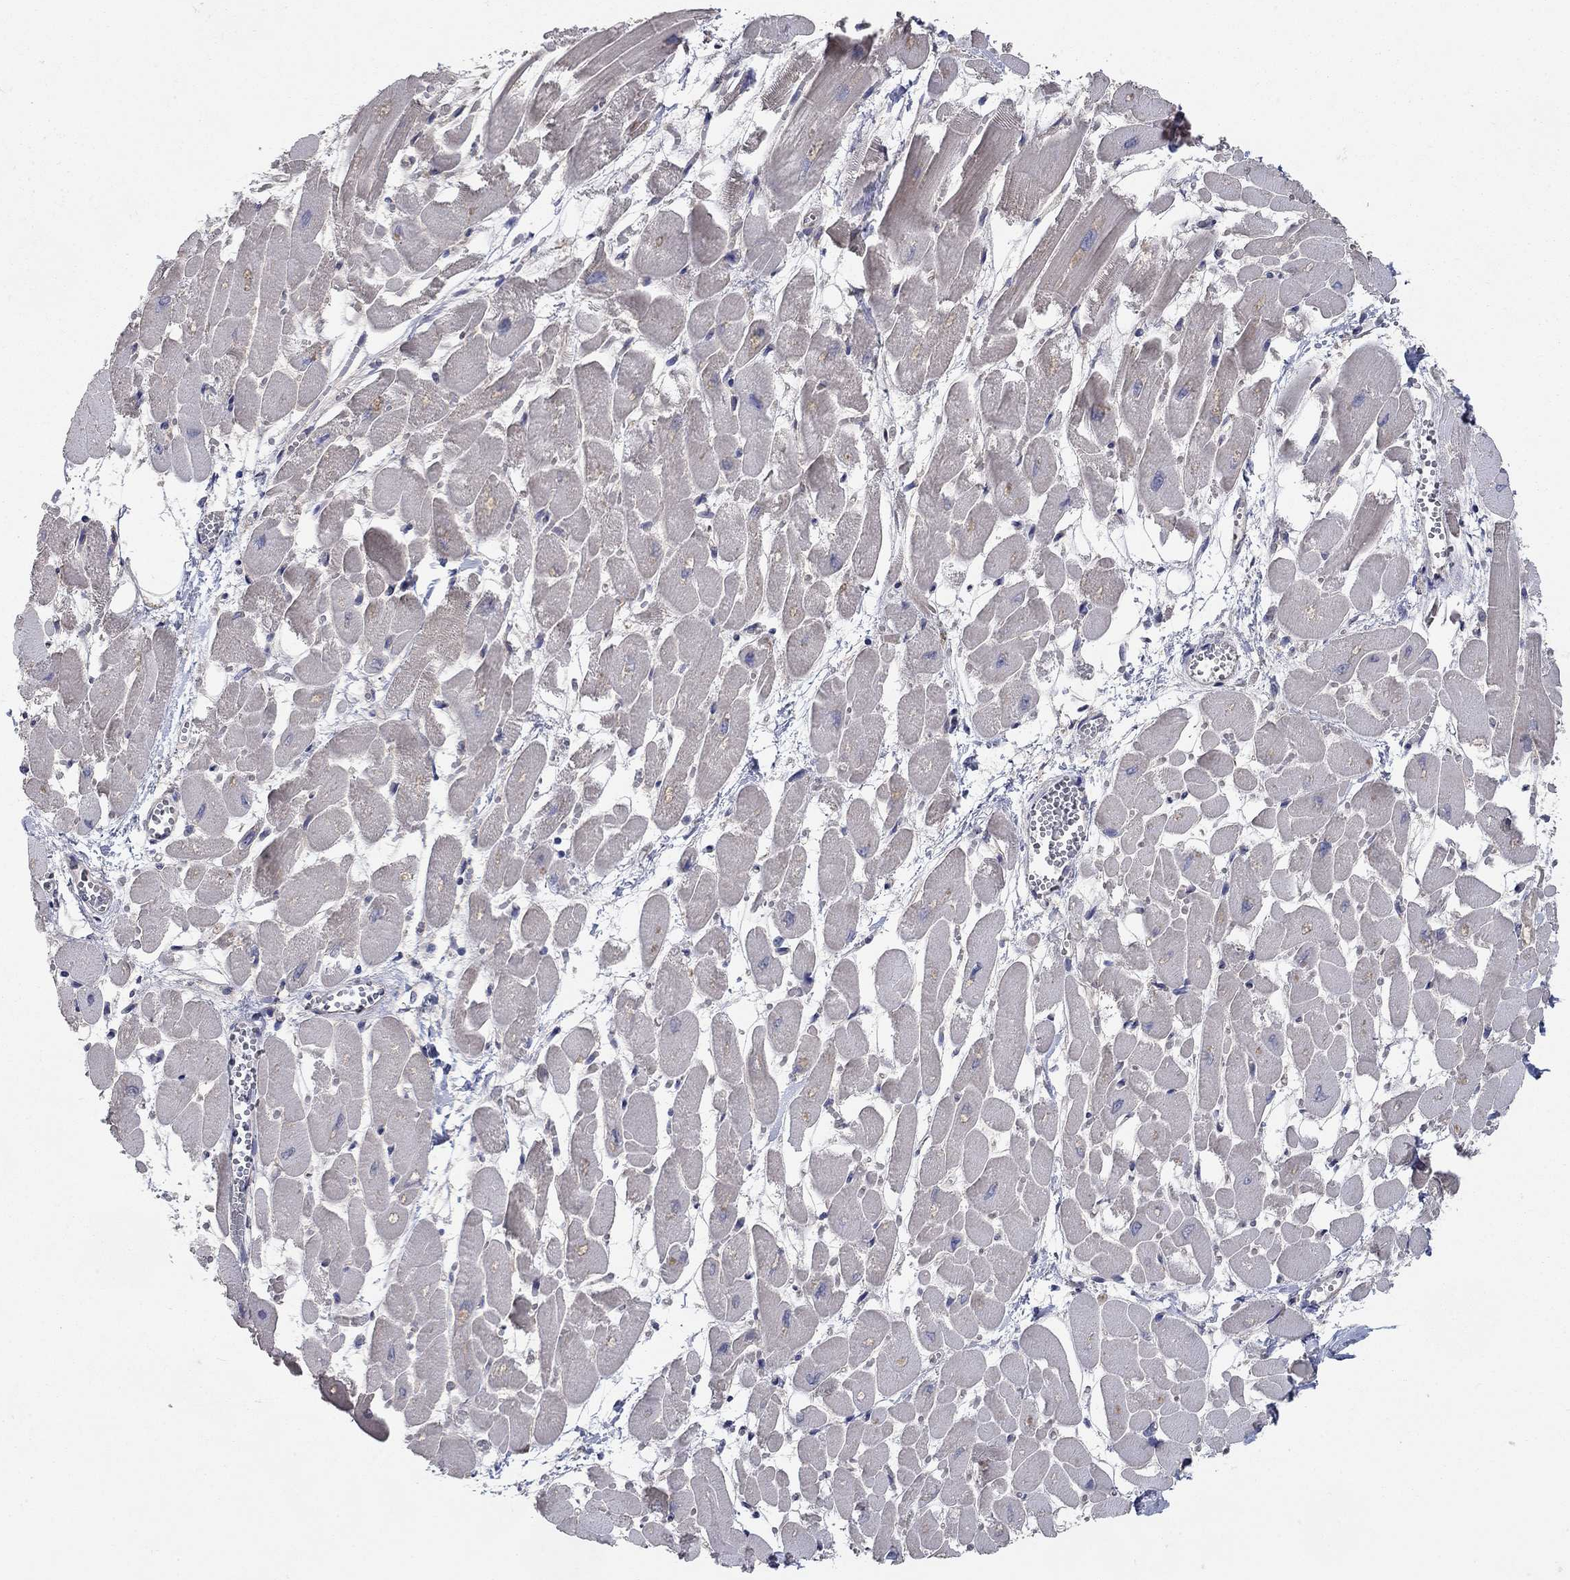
{"staining": {"intensity": "negative", "quantity": "none", "location": "none"}, "tissue": "heart muscle", "cell_type": "Cardiomyocytes", "image_type": "normal", "snomed": [{"axis": "morphology", "description": "Normal tissue, NOS"}, {"axis": "topography", "description": "Heart"}], "caption": "A histopathology image of heart muscle stained for a protein shows no brown staining in cardiomyocytes.", "gene": "WASF3", "patient": {"sex": "female", "age": 52}}